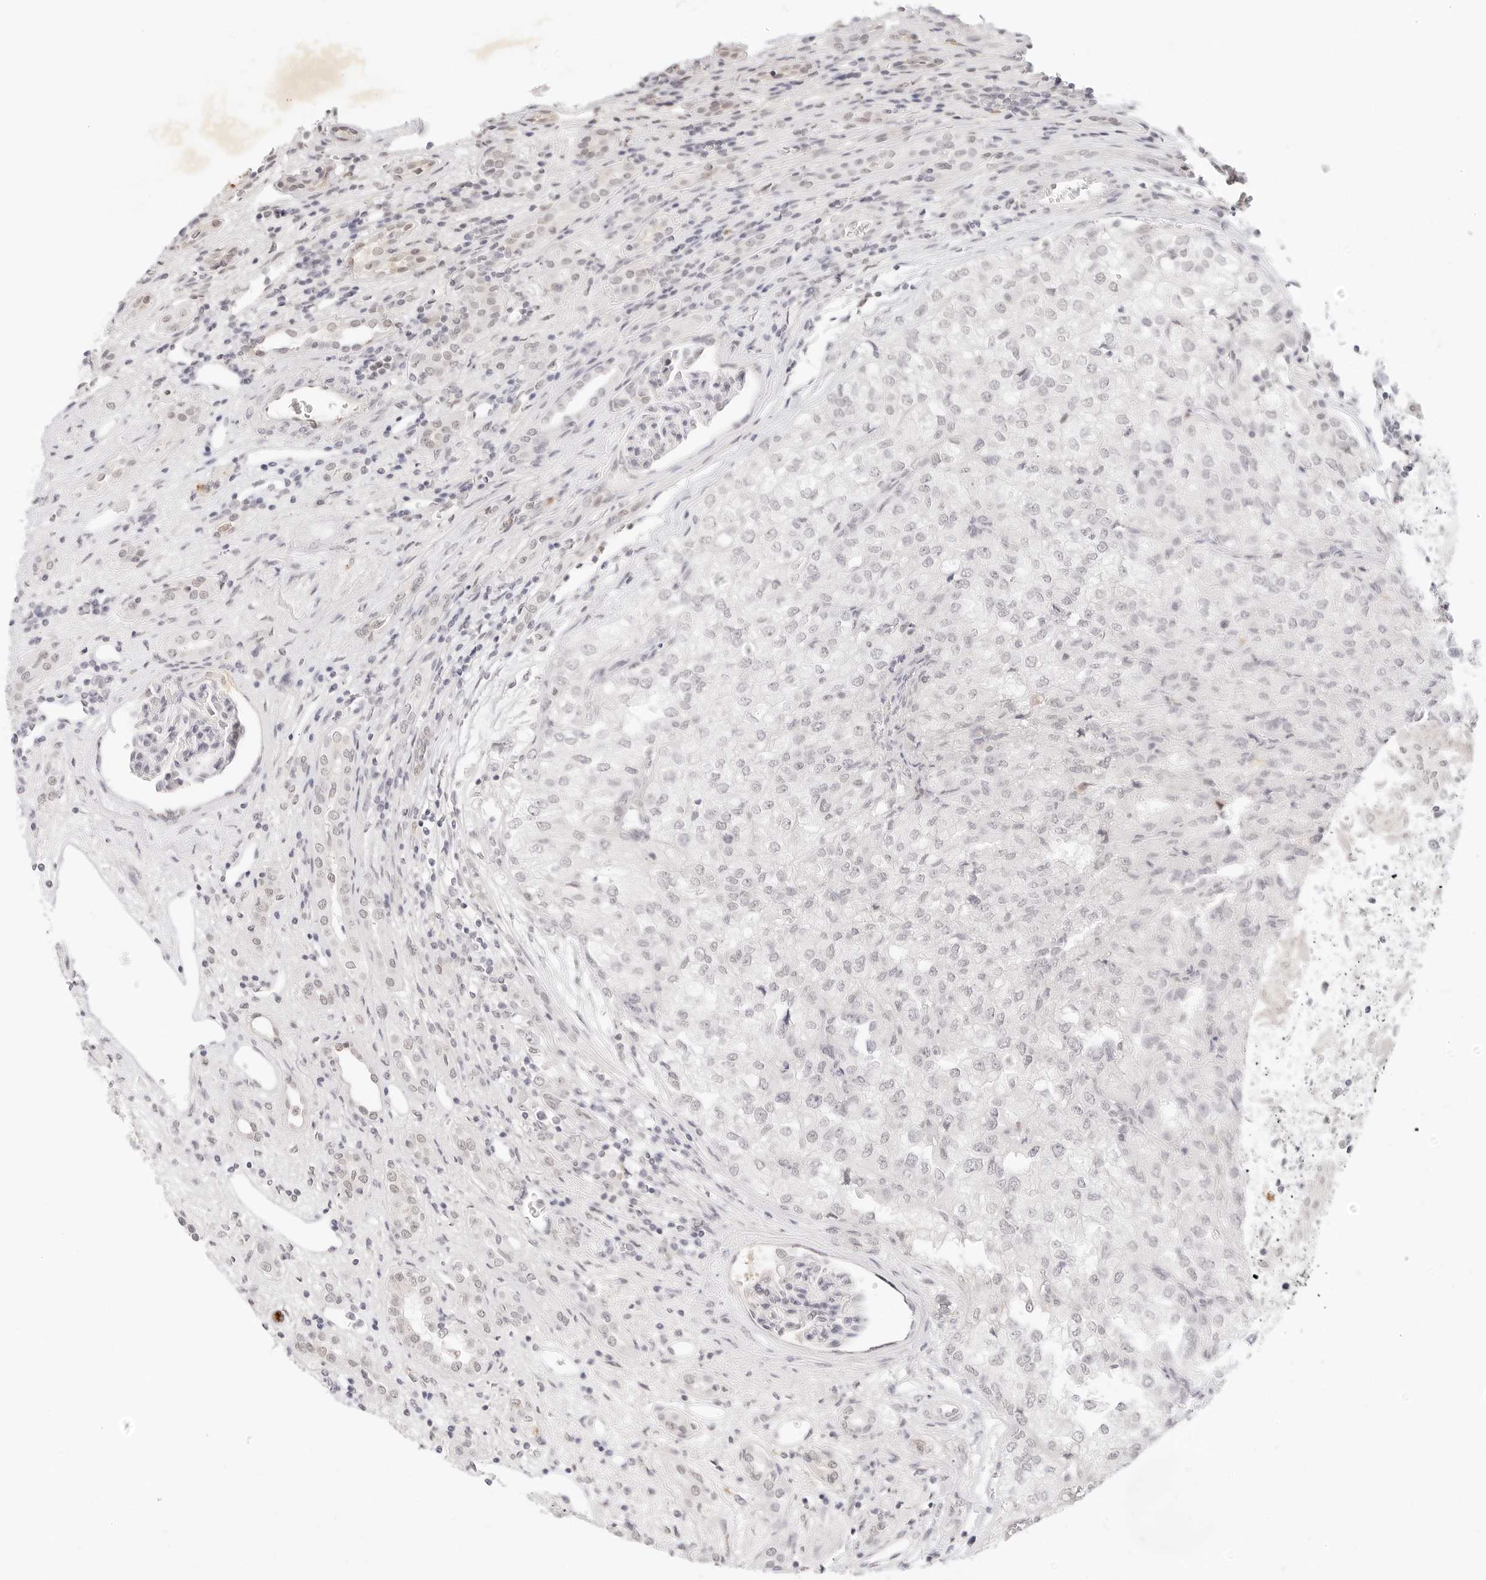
{"staining": {"intensity": "negative", "quantity": "none", "location": "none"}, "tissue": "renal cancer", "cell_type": "Tumor cells", "image_type": "cancer", "snomed": [{"axis": "morphology", "description": "Adenocarcinoma, NOS"}, {"axis": "topography", "description": "Kidney"}], "caption": "Immunohistochemistry (IHC) of human renal cancer (adenocarcinoma) reveals no positivity in tumor cells. (DAB (3,3'-diaminobenzidine) immunohistochemistry with hematoxylin counter stain).", "gene": "XKR4", "patient": {"sex": "female", "age": 54}}